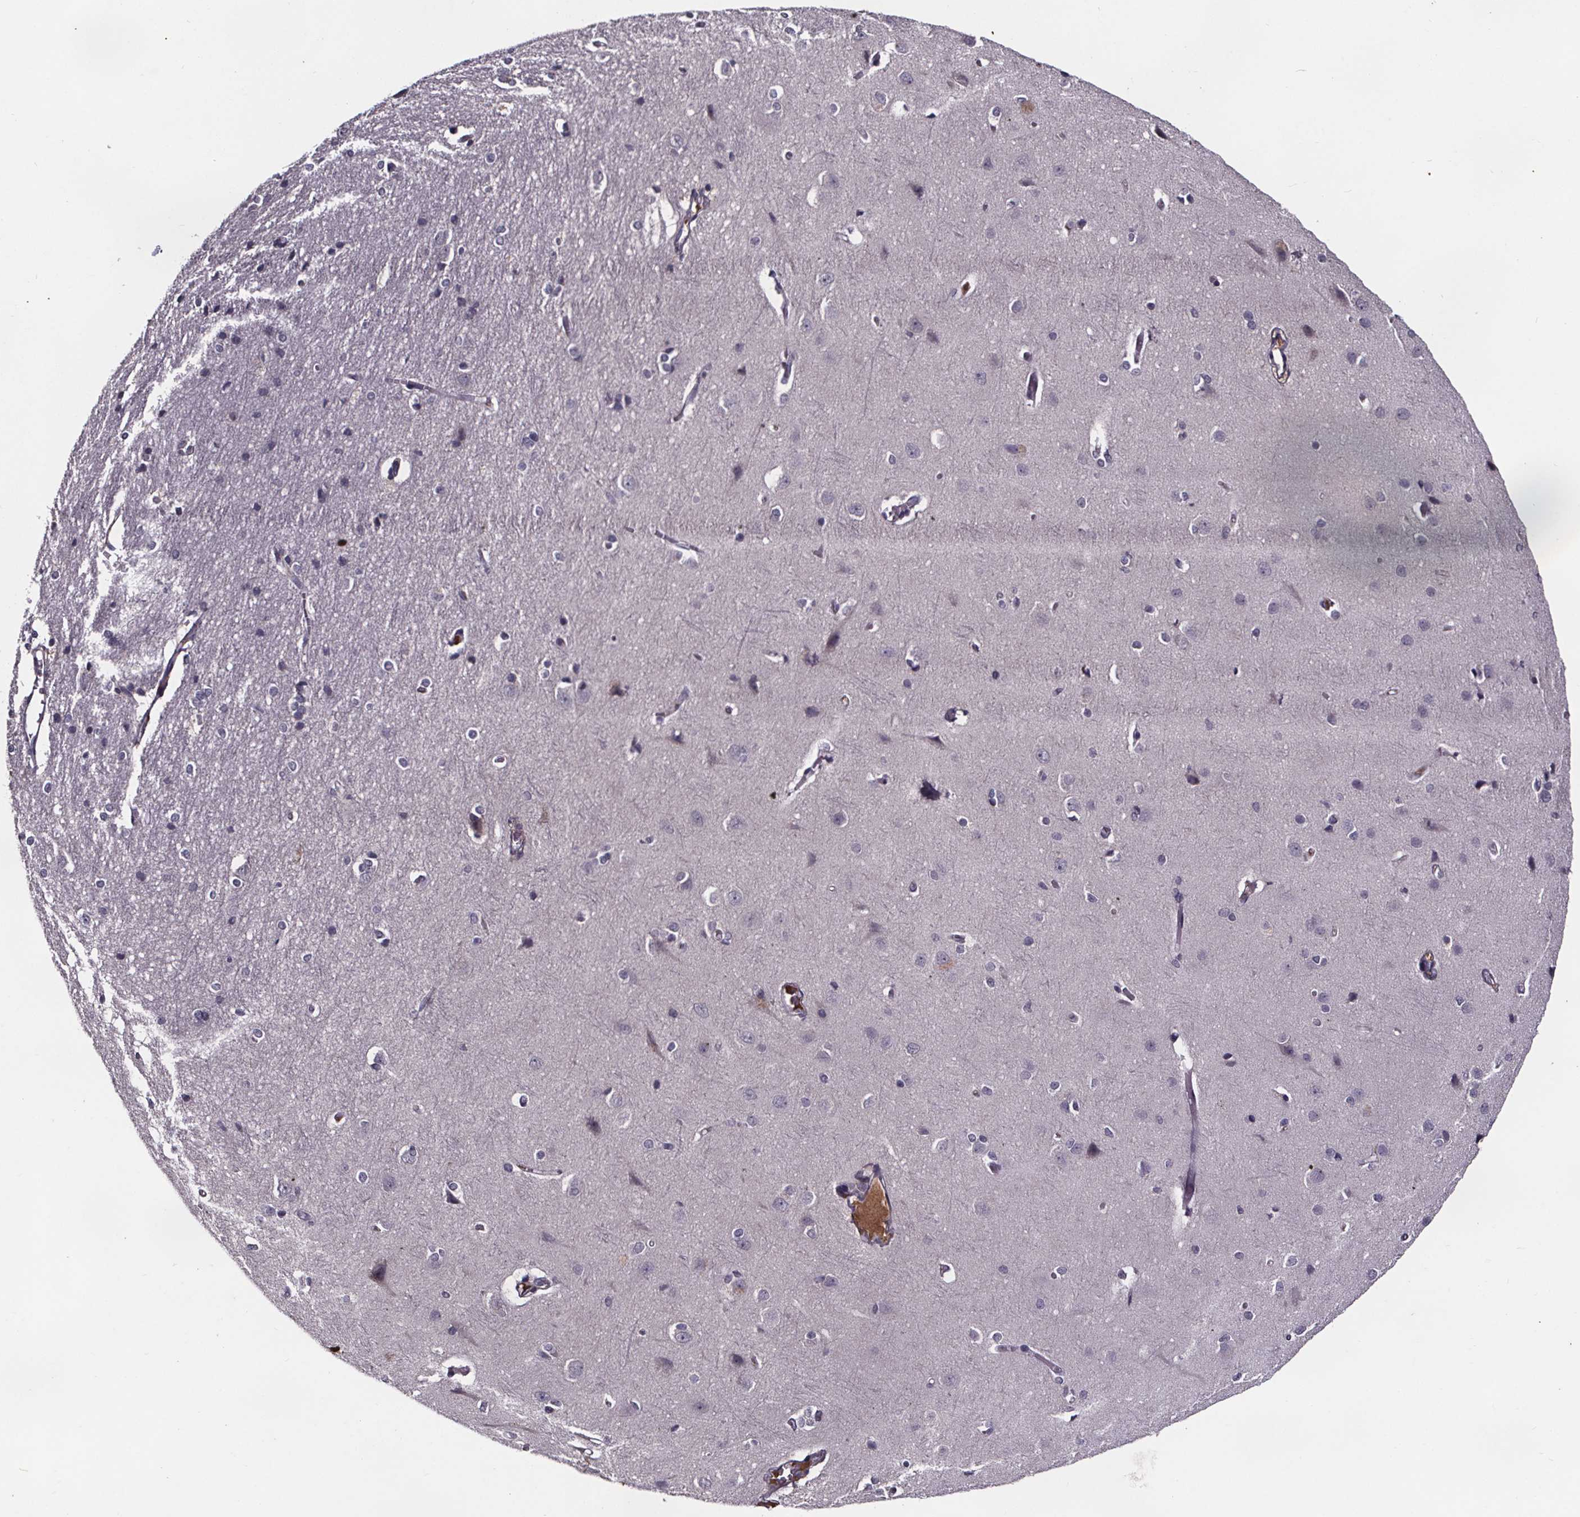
{"staining": {"intensity": "negative", "quantity": "none", "location": "none"}, "tissue": "cerebral cortex", "cell_type": "Endothelial cells", "image_type": "normal", "snomed": [{"axis": "morphology", "description": "Normal tissue, NOS"}, {"axis": "topography", "description": "Cerebral cortex"}], "caption": "The histopathology image reveals no significant staining in endothelial cells of cerebral cortex. Brightfield microscopy of immunohistochemistry stained with DAB (brown) and hematoxylin (blue), captured at high magnification.", "gene": "NPHP4", "patient": {"sex": "male", "age": 37}}